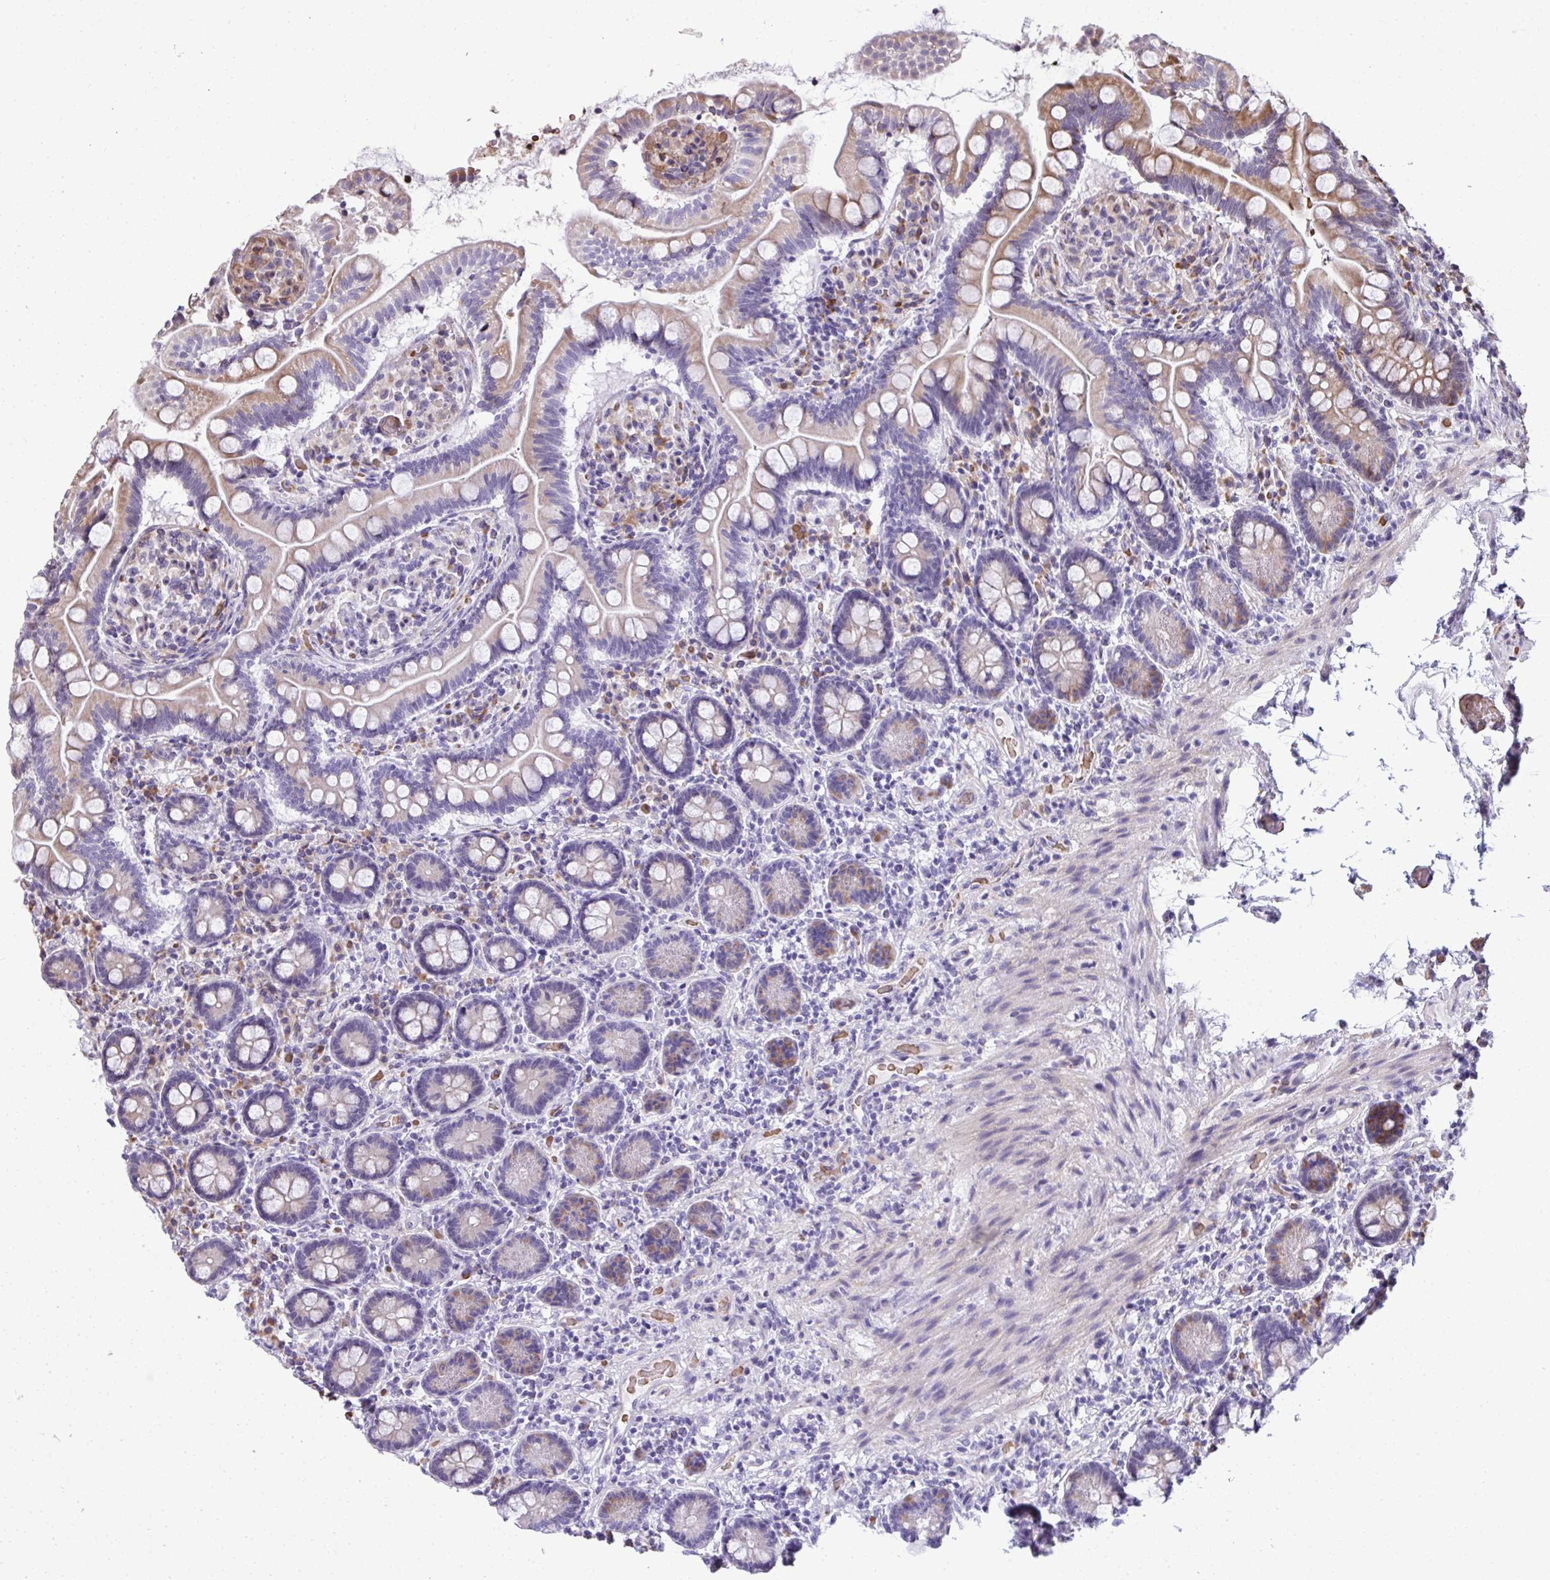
{"staining": {"intensity": "weak", "quantity": "25%-75%", "location": "cytoplasmic/membranous"}, "tissue": "small intestine", "cell_type": "Glandular cells", "image_type": "normal", "snomed": [{"axis": "morphology", "description": "Normal tissue, NOS"}, {"axis": "topography", "description": "Small intestine"}], "caption": "Glandular cells exhibit low levels of weak cytoplasmic/membranous positivity in approximately 25%-75% of cells in normal human small intestine.", "gene": "FIBCD1", "patient": {"sex": "female", "age": 64}}